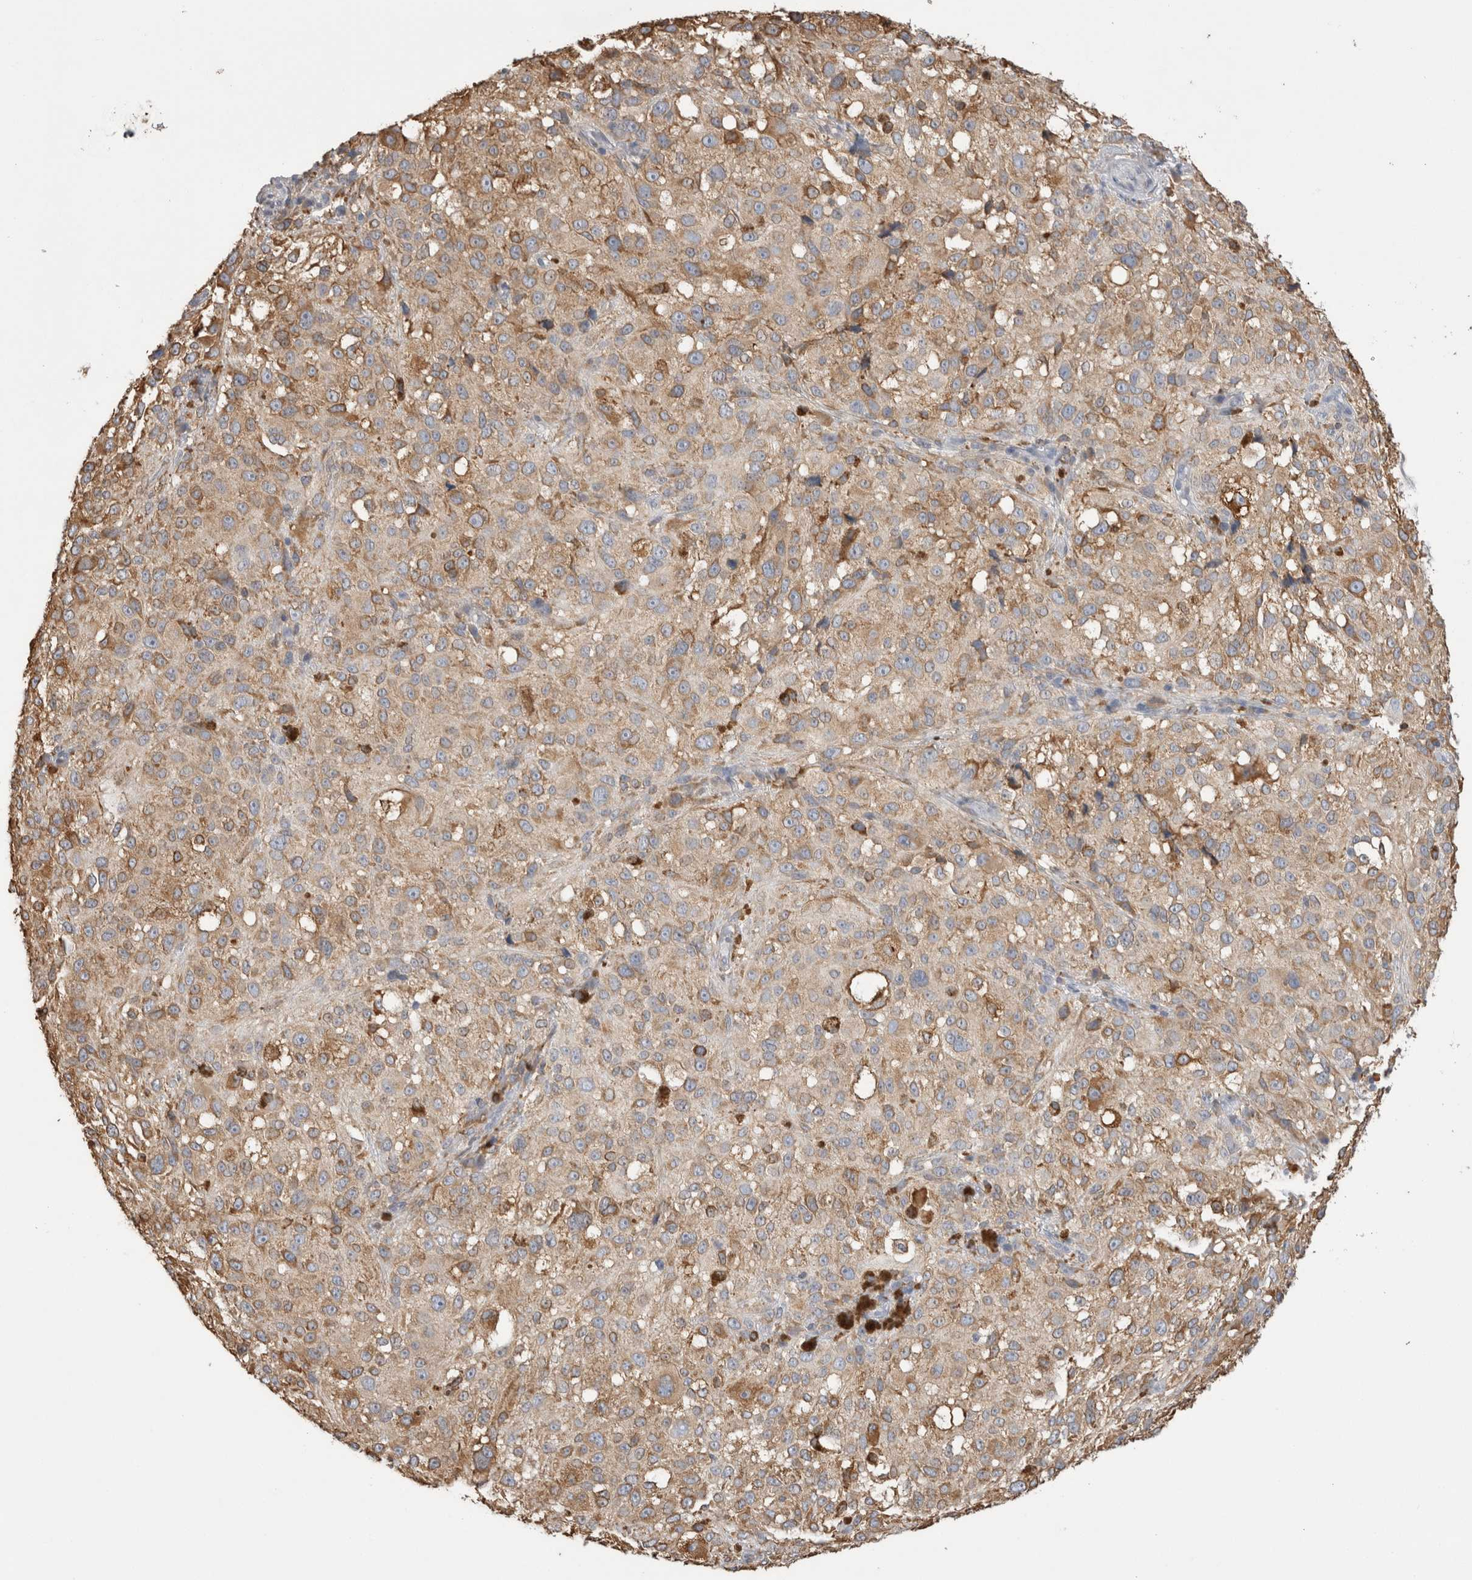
{"staining": {"intensity": "moderate", "quantity": ">75%", "location": "cytoplasmic/membranous"}, "tissue": "melanoma", "cell_type": "Tumor cells", "image_type": "cancer", "snomed": [{"axis": "morphology", "description": "Necrosis, NOS"}, {"axis": "morphology", "description": "Malignant melanoma, NOS"}, {"axis": "topography", "description": "Skin"}], "caption": "This micrograph shows malignant melanoma stained with IHC to label a protein in brown. The cytoplasmic/membranous of tumor cells show moderate positivity for the protein. Nuclei are counter-stained blue.", "gene": "LRPAP1", "patient": {"sex": "female", "age": 87}}